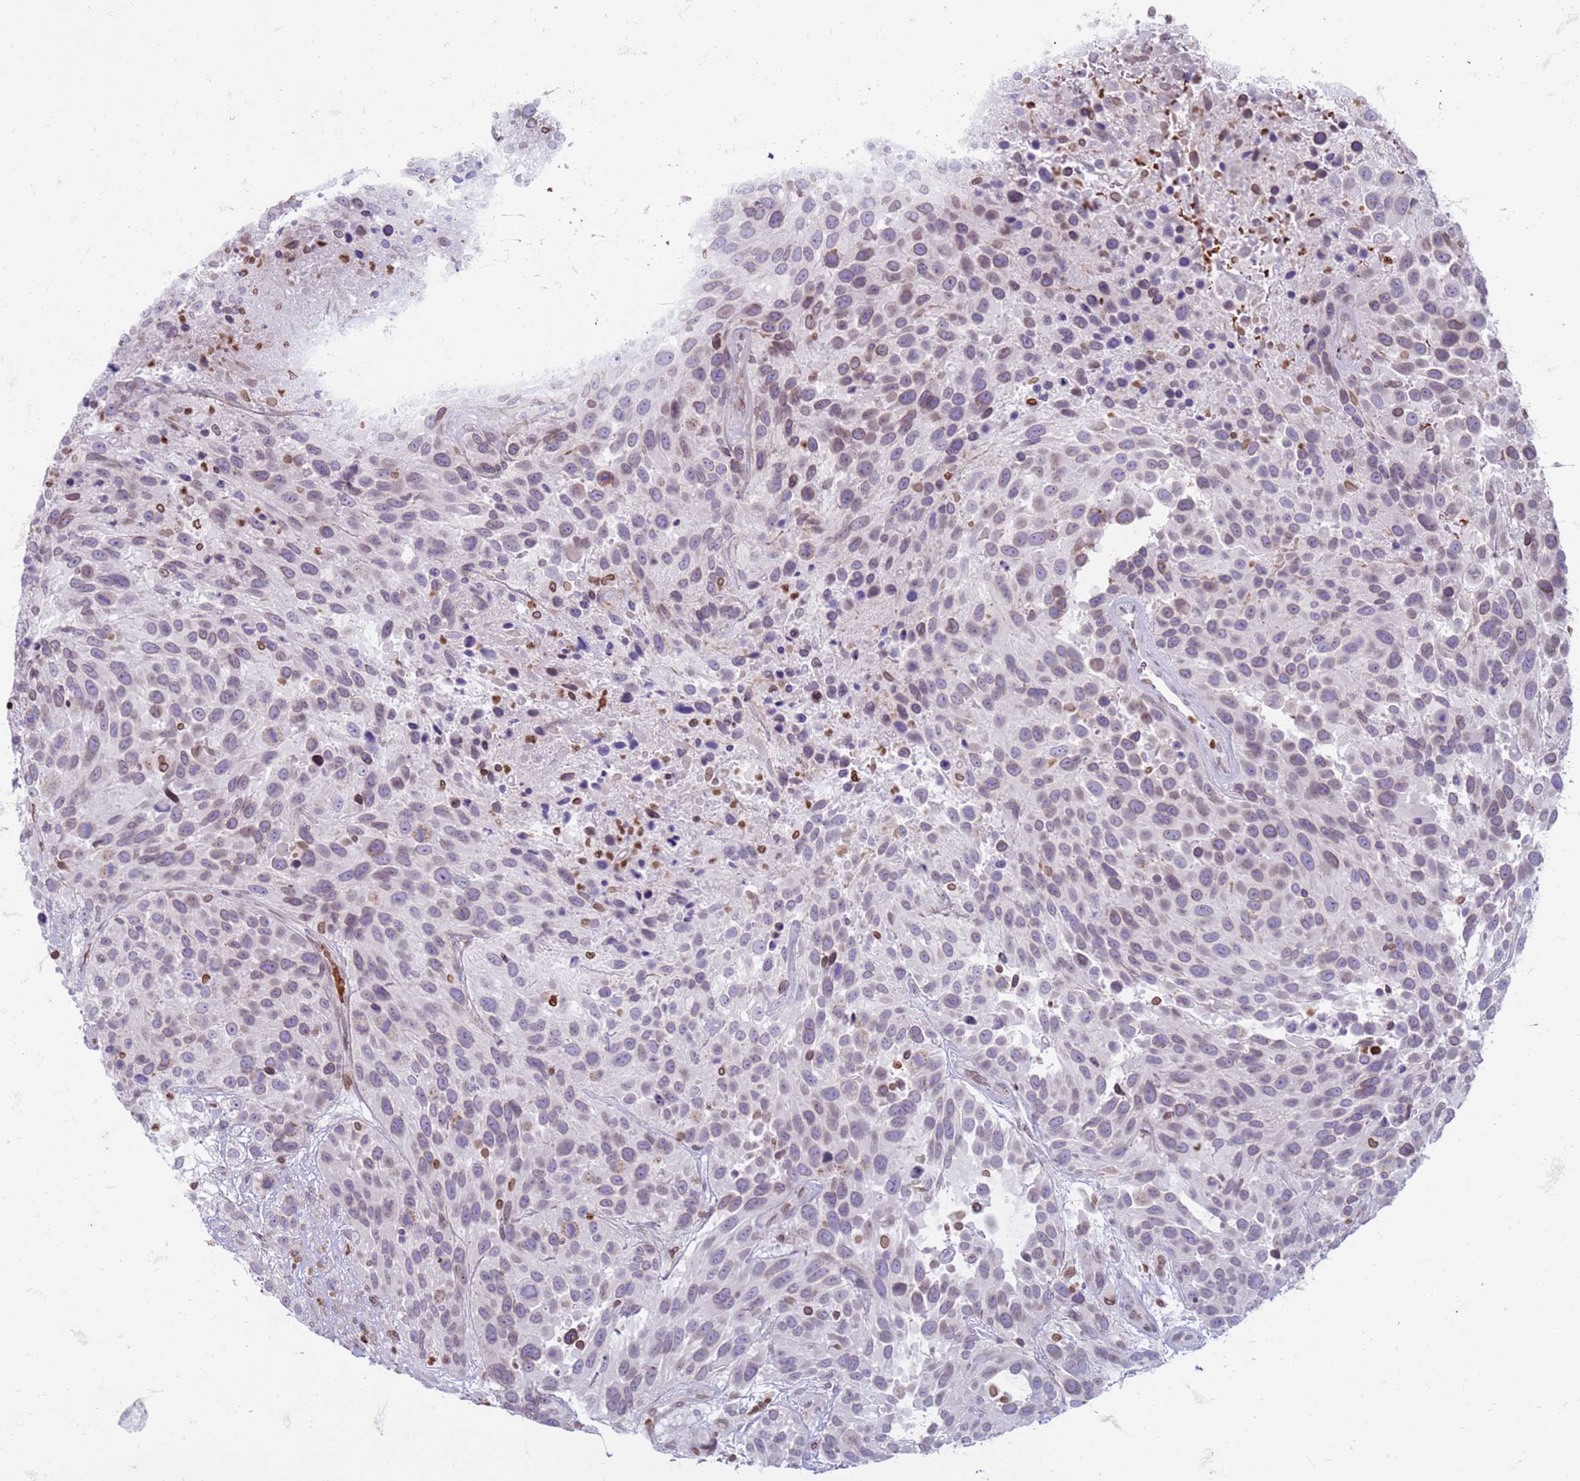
{"staining": {"intensity": "moderate", "quantity": "<25%", "location": "cytoplasmic/membranous,nuclear"}, "tissue": "urothelial cancer", "cell_type": "Tumor cells", "image_type": "cancer", "snomed": [{"axis": "morphology", "description": "Urothelial carcinoma, High grade"}, {"axis": "topography", "description": "Urinary bladder"}], "caption": "Immunohistochemical staining of human urothelial carcinoma (high-grade) displays low levels of moderate cytoplasmic/membranous and nuclear positivity in approximately <25% of tumor cells. (DAB IHC, brown staining for protein, blue staining for nuclei).", "gene": "METTL25B", "patient": {"sex": "female", "age": 70}}